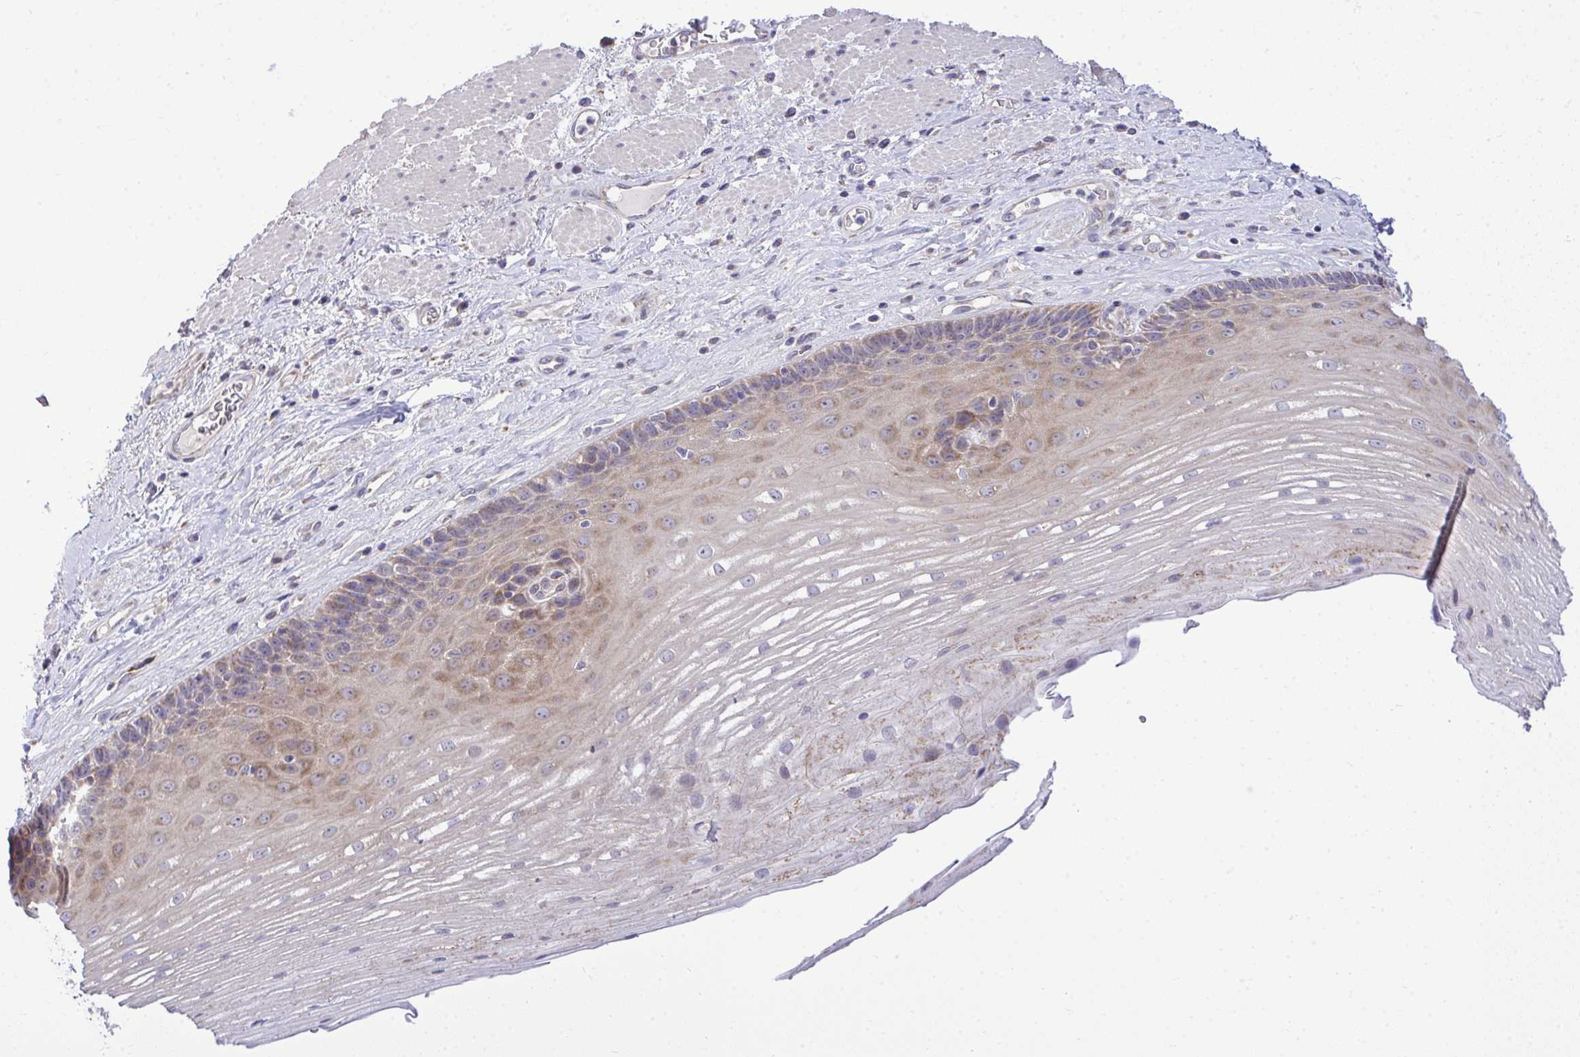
{"staining": {"intensity": "weak", "quantity": "25%-75%", "location": "cytoplasmic/membranous"}, "tissue": "esophagus", "cell_type": "Squamous epithelial cells", "image_type": "normal", "snomed": [{"axis": "morphology", "description": "Normal tissue, NOS"}, {"axis": "topography", "description": "Esophagus"}], "caption": "Esophagus stained with DAB immunohistochemistry demonstrates low levels of weak cytoplasmic/membranous positivity in about 25%-75% of squamous epithelial cells.", "gene": "XAF1", "patient": {"sex": "male", "age": 62}}